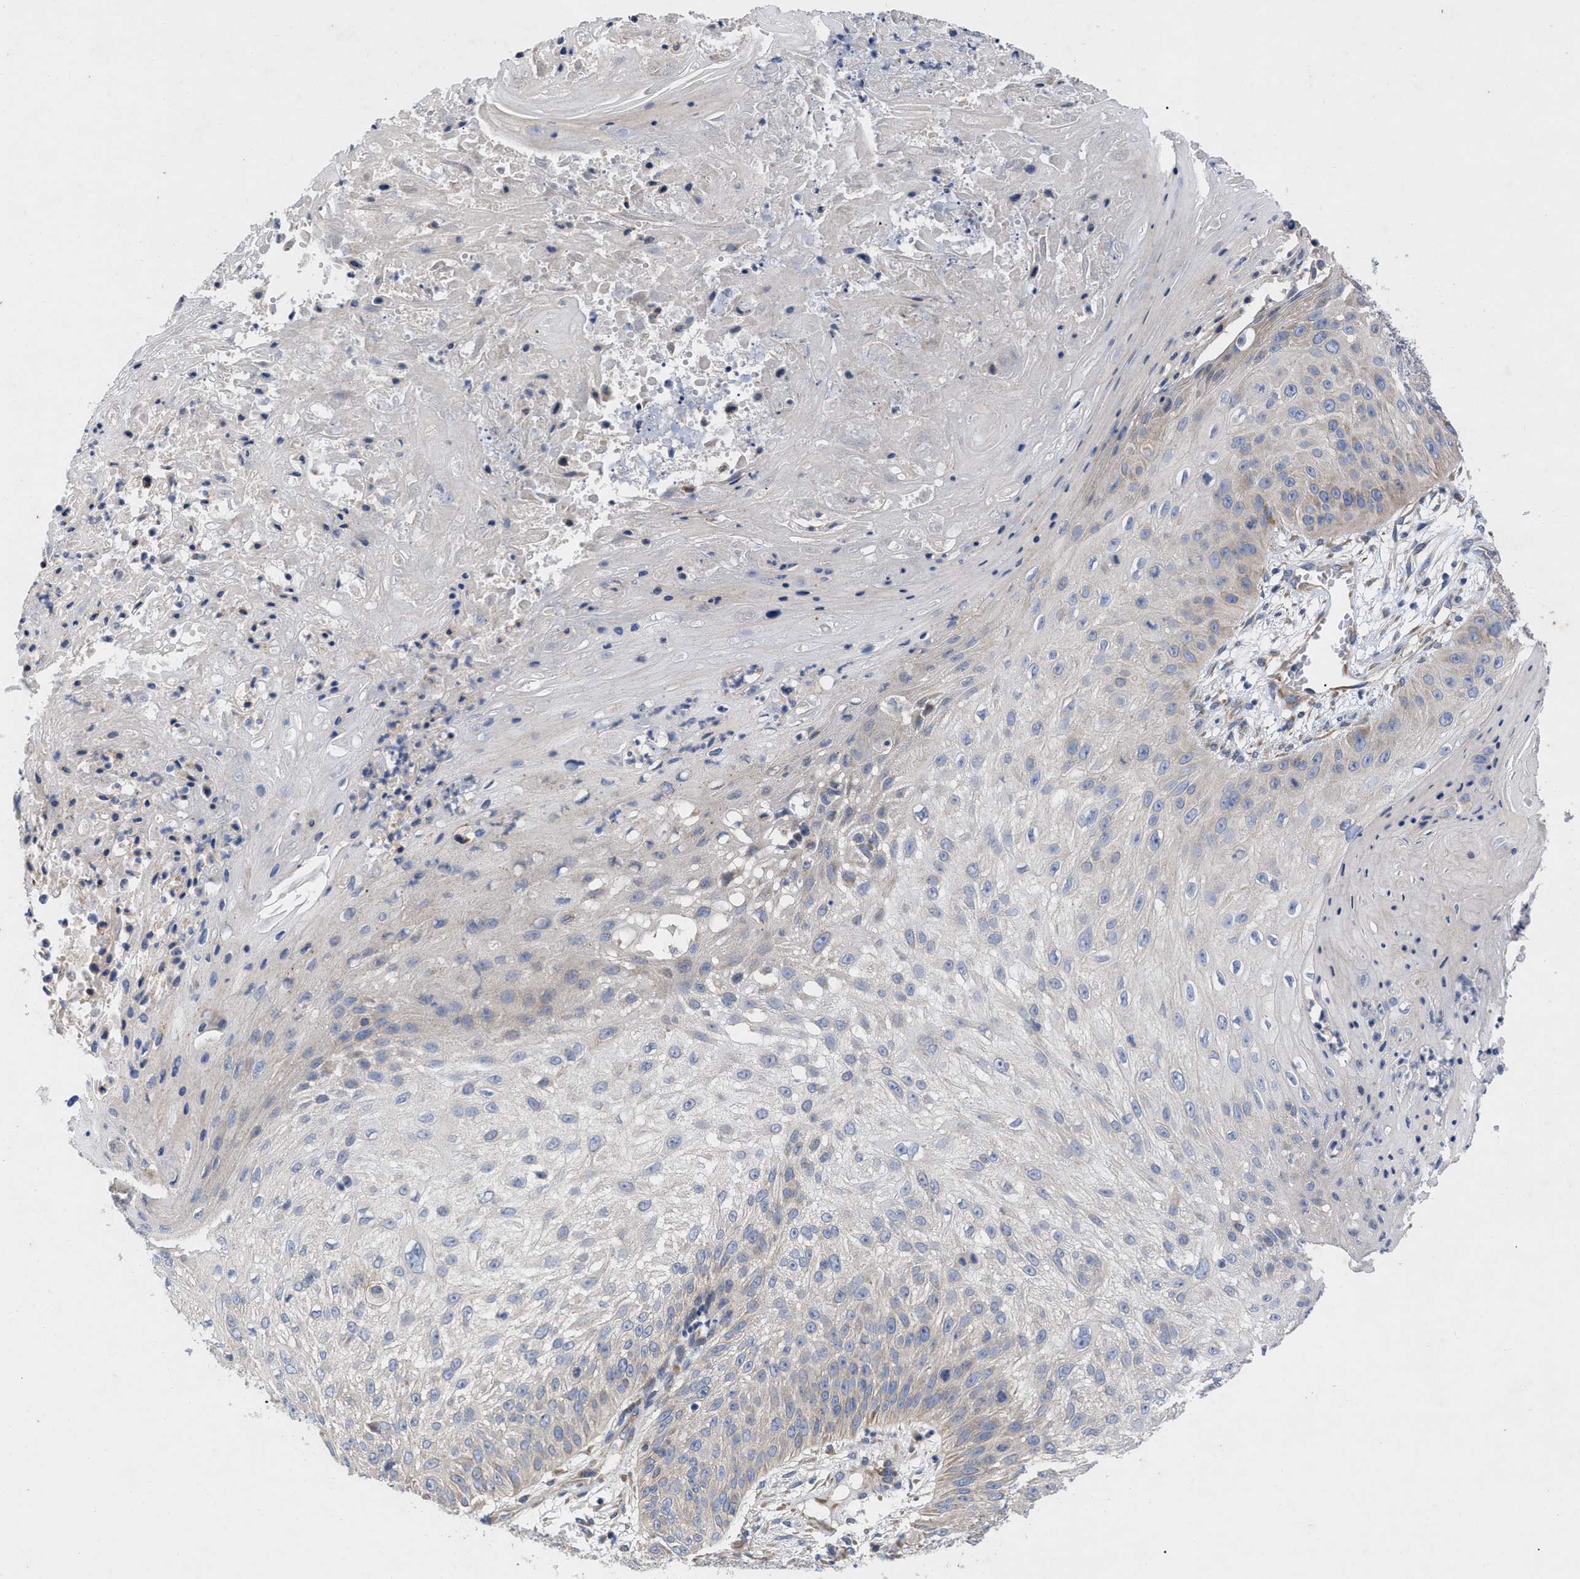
{"staining": {"intensity": "weak", "quantity": "<25%", "location": "cytoplasmic/membranous"}, "tissue": "skin cancer", "cell_type": "Tumor cells", "image_type": "cancer", "snomed": [{"axis": "morphology", "description": "Squamous cell carcinoma, NOS"}, {"axis": "topography", "description": "Skin"}], "caption": "The immunohistochemistry histopathology image has no significant expression in tumor cells of skin cancer tissue.", "gene": "VIP", "patient": {"sex": "female", "age": 80}}